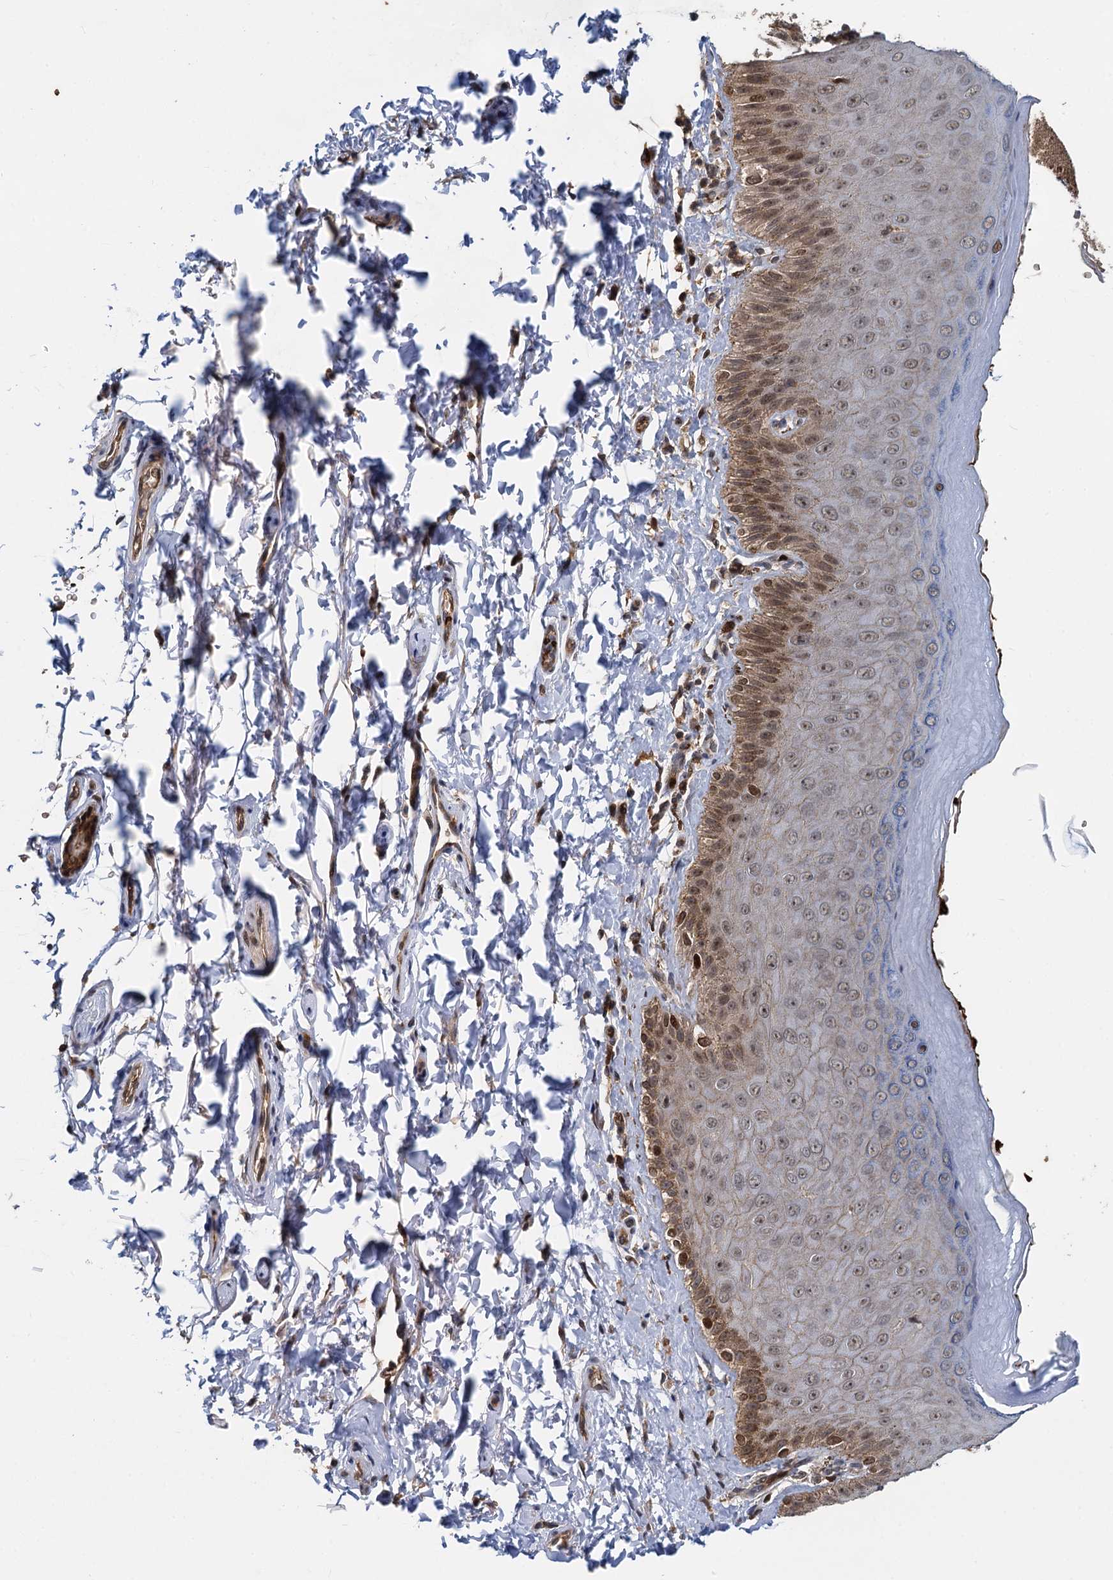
{"staining": {"intensity": "moderate", "quantity": "25%-75%", "location": "cytoplasmic/membranous,nuclear"}, "tissue": "skin", "cell_type": "Epidermal cells", "image_type": "normal", "snomed": [{"axis": "morphology", "description": "Normal tissue, NOS"}, {"axis": "topography", "description": "Anal"}], "caption": "Epidermal cells demonstrate medium levels of moderate cytoplasmic/membranous,nuclear staining in approximately 25%-75% of cells in unremarkable human skin.", "gene": "FANCI", "patient": {"sex": "male", "age": 44}}